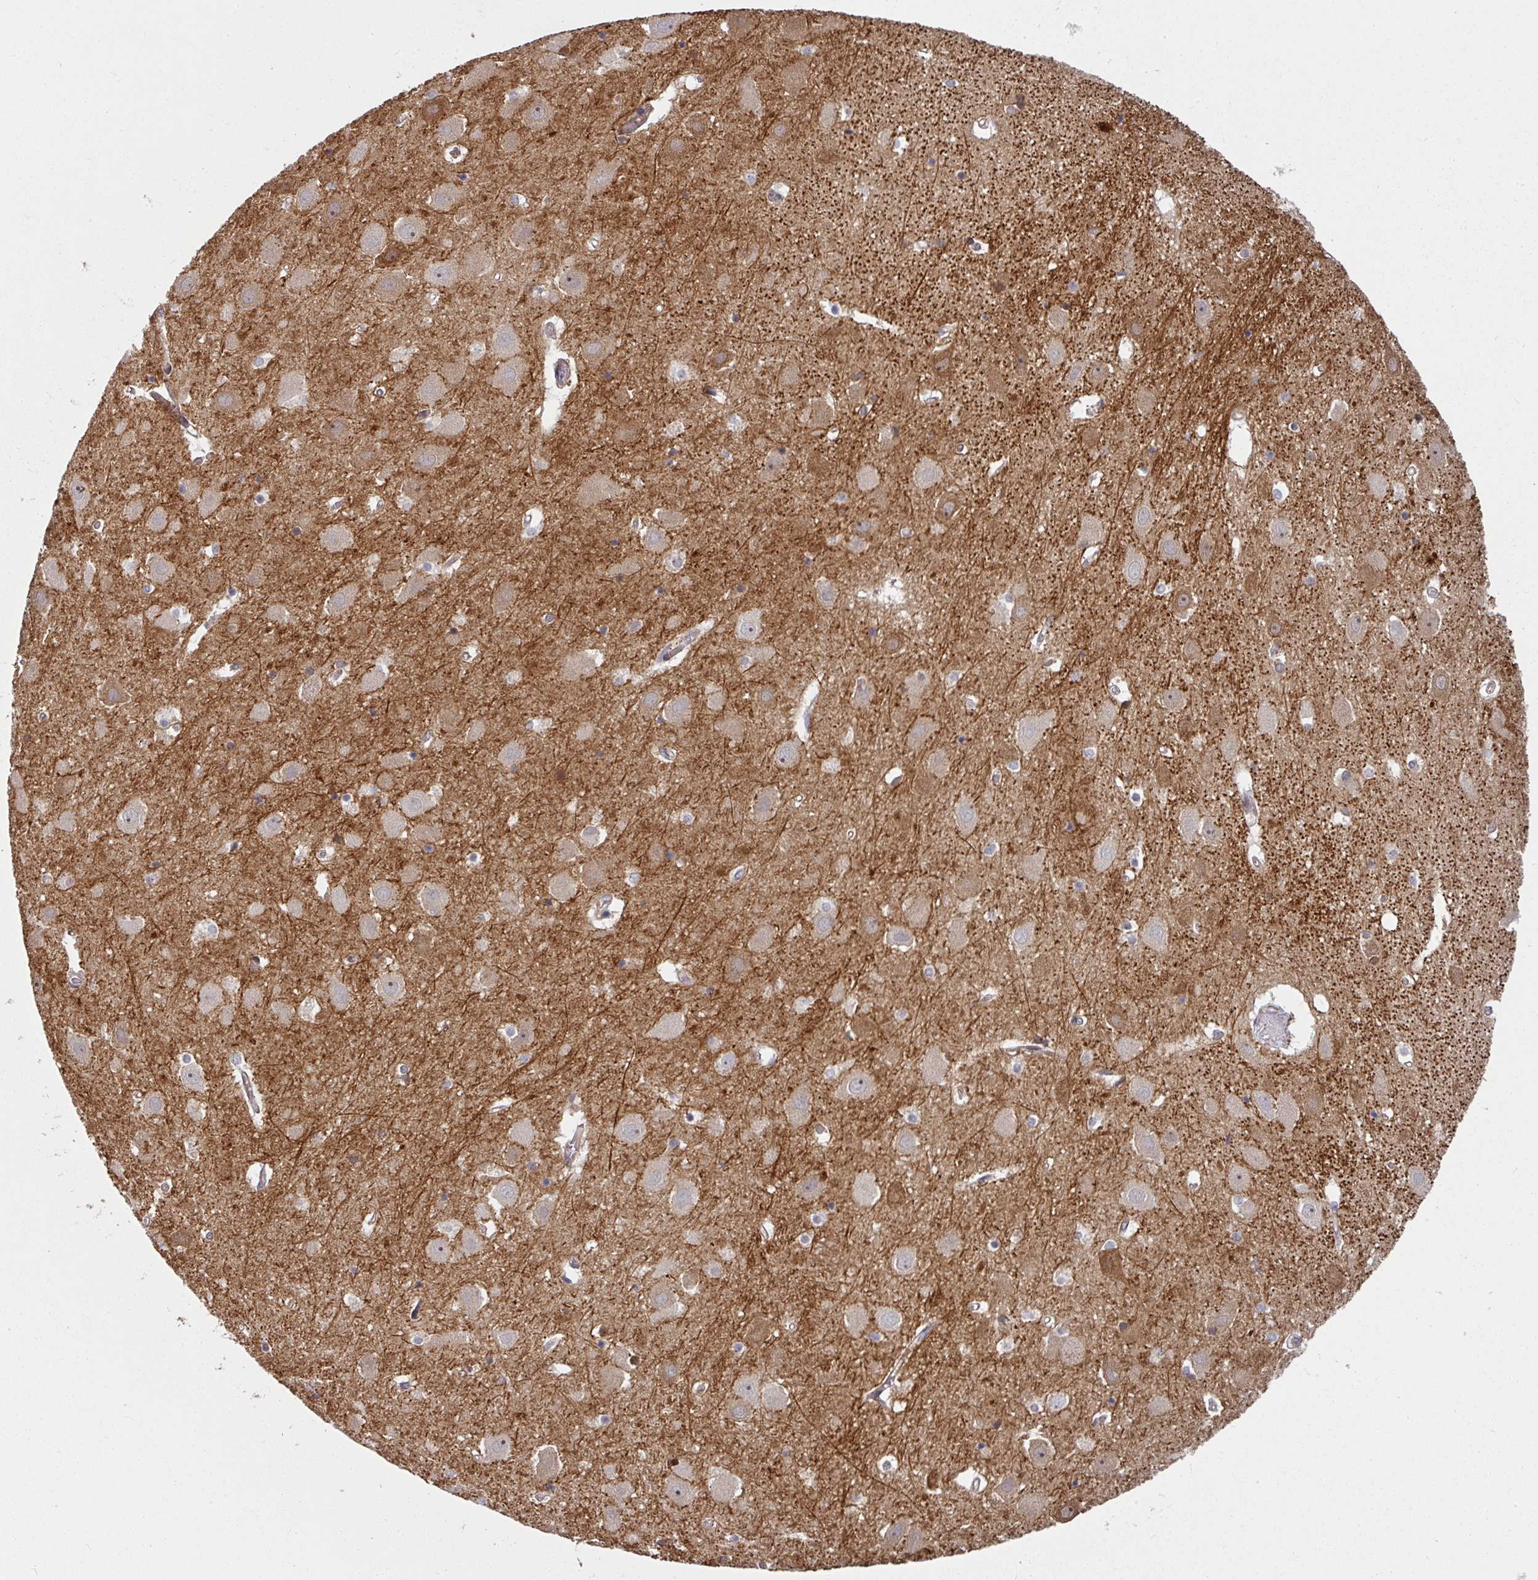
{"staining": {"intensity": "moderate", "quantity": "<25%", "location": "cytoplasmic/membranous"}, "tissue": "hippocampus", "cell_type": "Glial cells", "image_type": "normal", "snomed": [{"axis": "morphology", "description": "Normal tissue, NOS"}, {"axis": "topography", "description": "Hippocampus"}], "caption": "This photomicrograph shows IHC staining of normal hippocampus, with low moderate cytoplasmic/membranous expression in about <25% of glial cells.", "gene": "BEND5", "patient": {"sex": "female", "age": 52}}